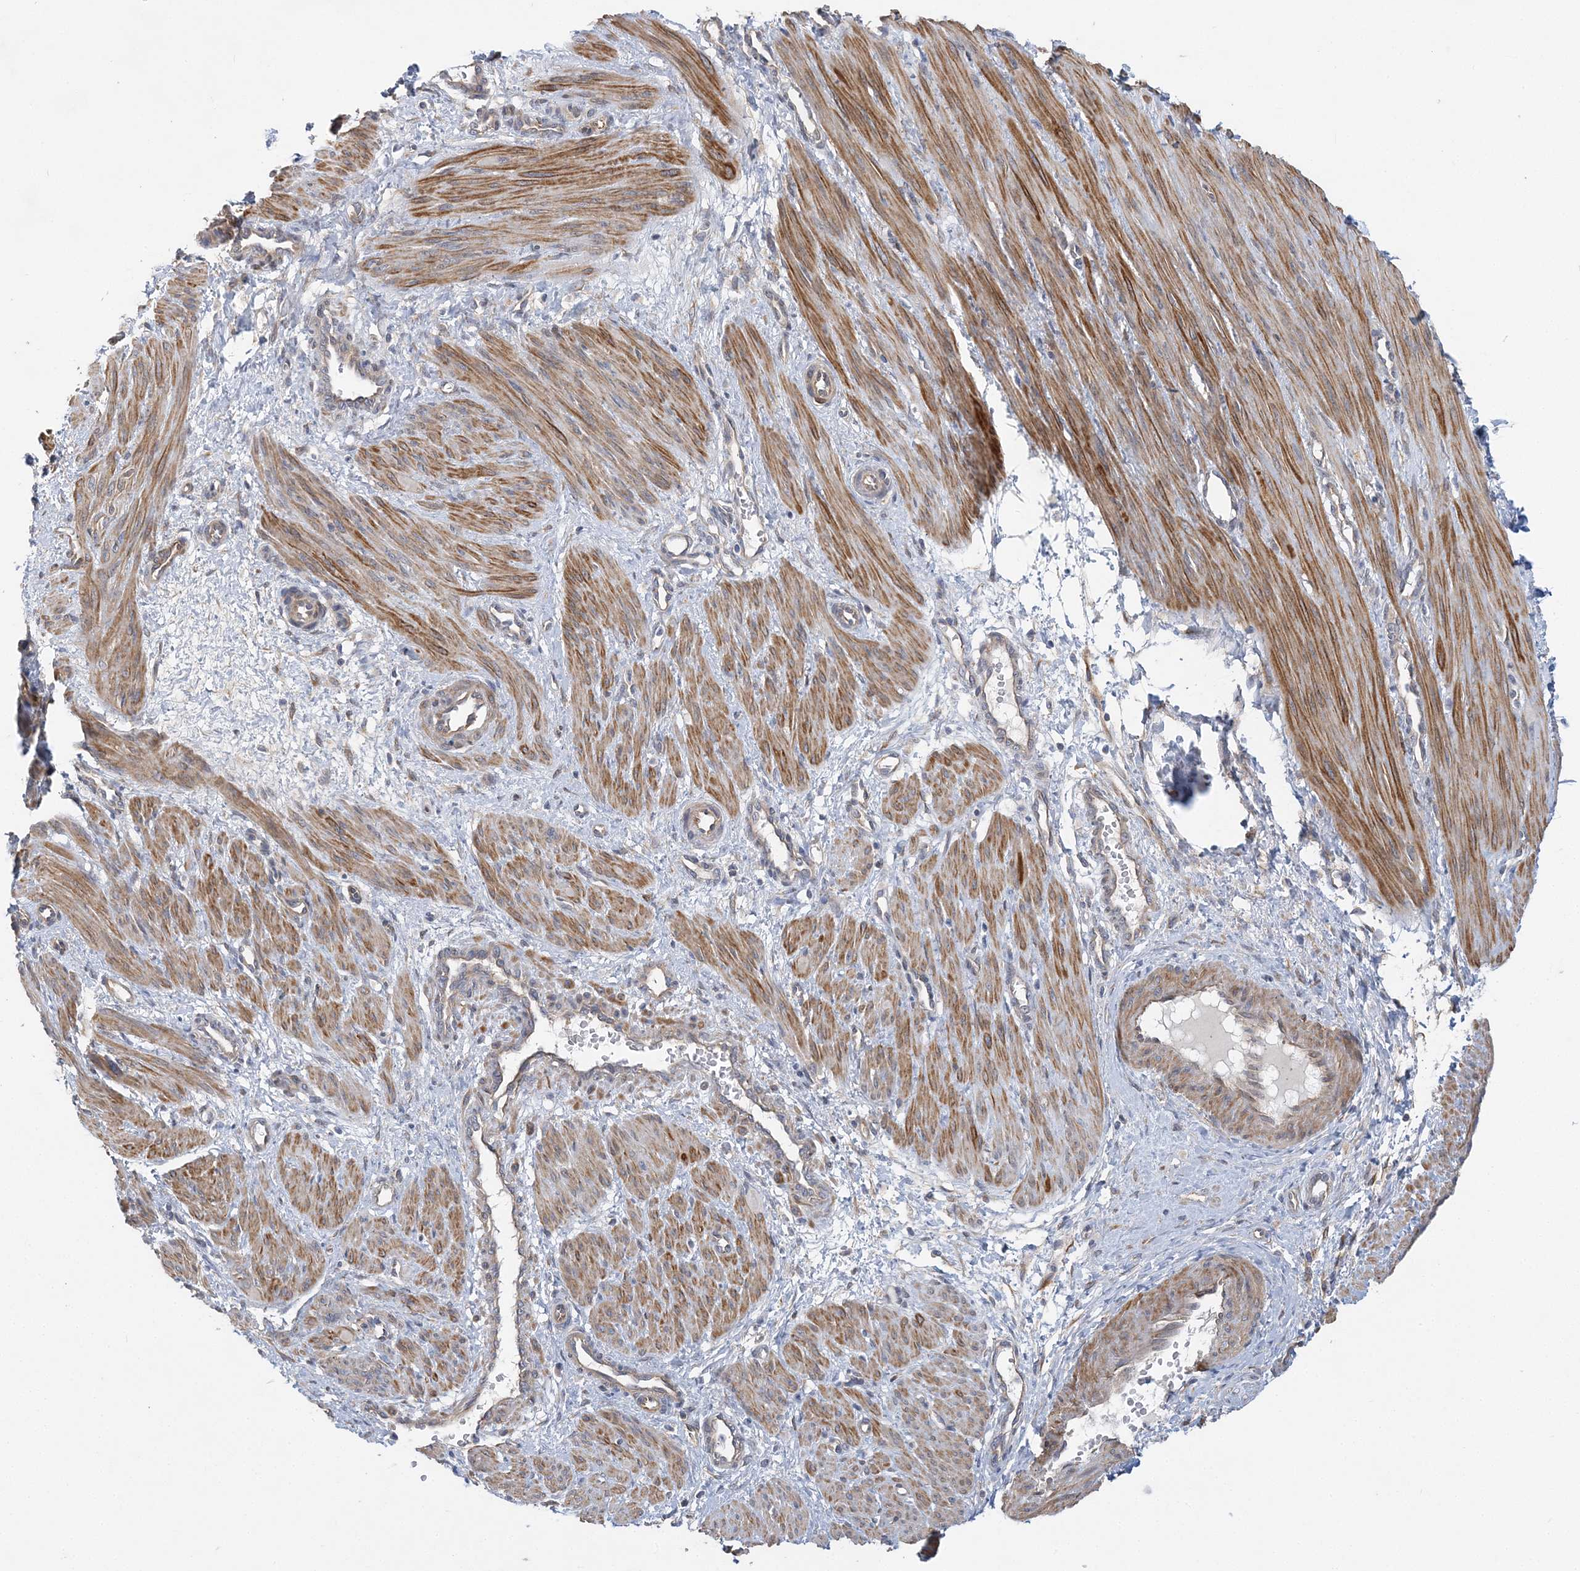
{"staining": {"intensity": "moderate", "quantity": ">75%", "location": "cytoplasmic/membranous"}, "tissue": "smooth muscle", "cell_type": "Smooth muscle cells", "image_type": "normal", "snomed": [{"axis": "morphology", "description": "Normal tissue, NOS"}, {"axis": "topography", "description": "Endometrium"}], "caption": "A medium amount of moderate cytoplasmic/membranous staining is seen in about >75% of smooth muscle cells in unremarkable smooth muscle.", "gene": "MAP4K5", "patient": {"sex": "female", "age": 33}}